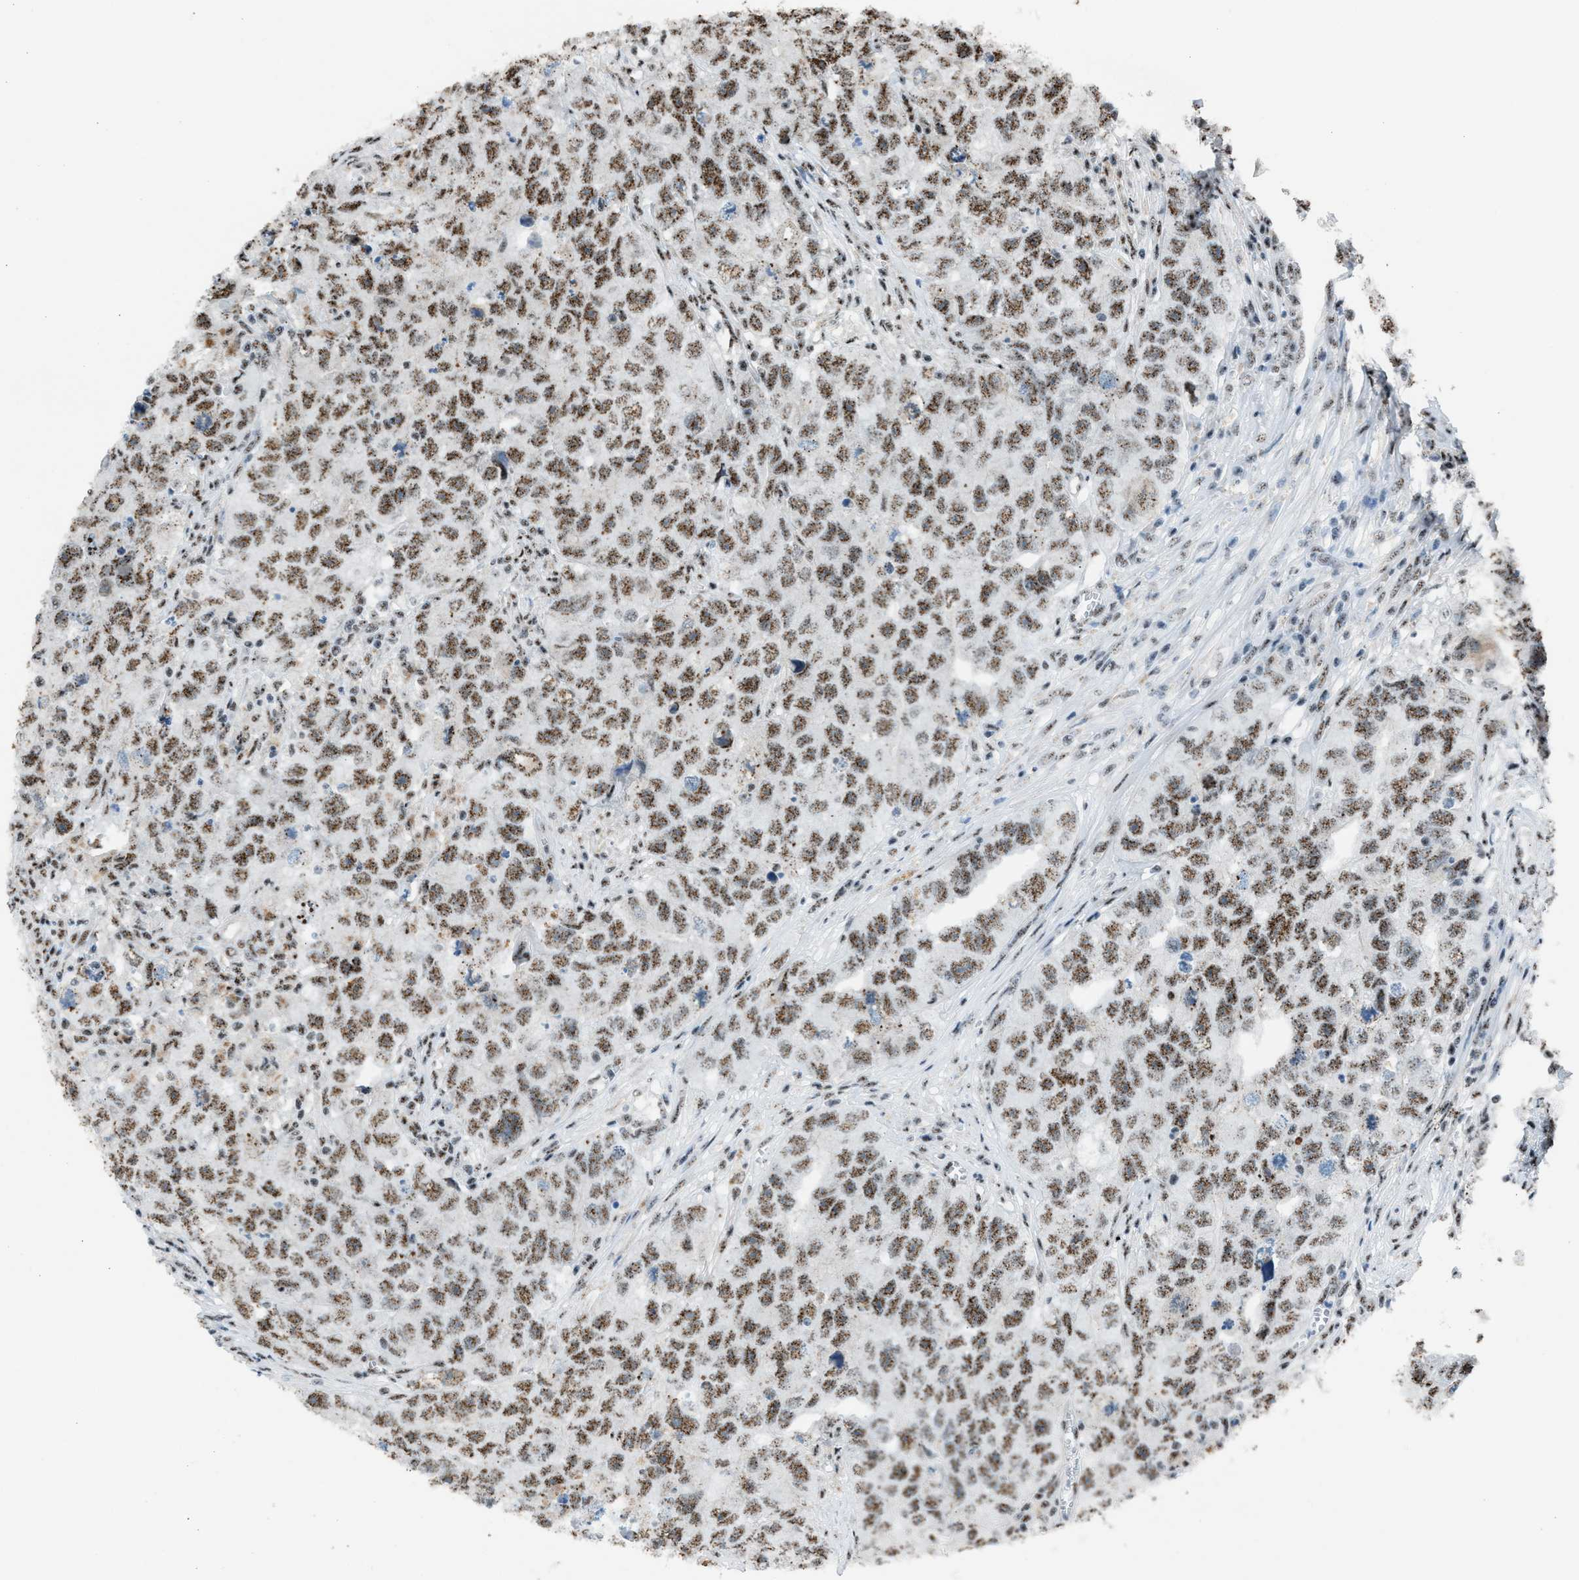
{"staining": {"intensity": "moderate", "quantity": ">75%", "location": "nuclear"}, "tissue": "testis cancer", "cell_type": "Tumor cells", "image_type": "cancer", "snomed": [{"axis": "morphology", "description": "Seminoma, NOS"}, {"axis": "morphology", "description": "Carcinoma, Embryonal, NOS"}, {"axis": "topography", "description": "Testis"}], "caption": "Human testis cancer stained for a protein (brown) shows moderate nuclear positive staining in about >75% of tumor cells.", "gene": "CENPP", "patient": {"sex": "male", "age": 43}}